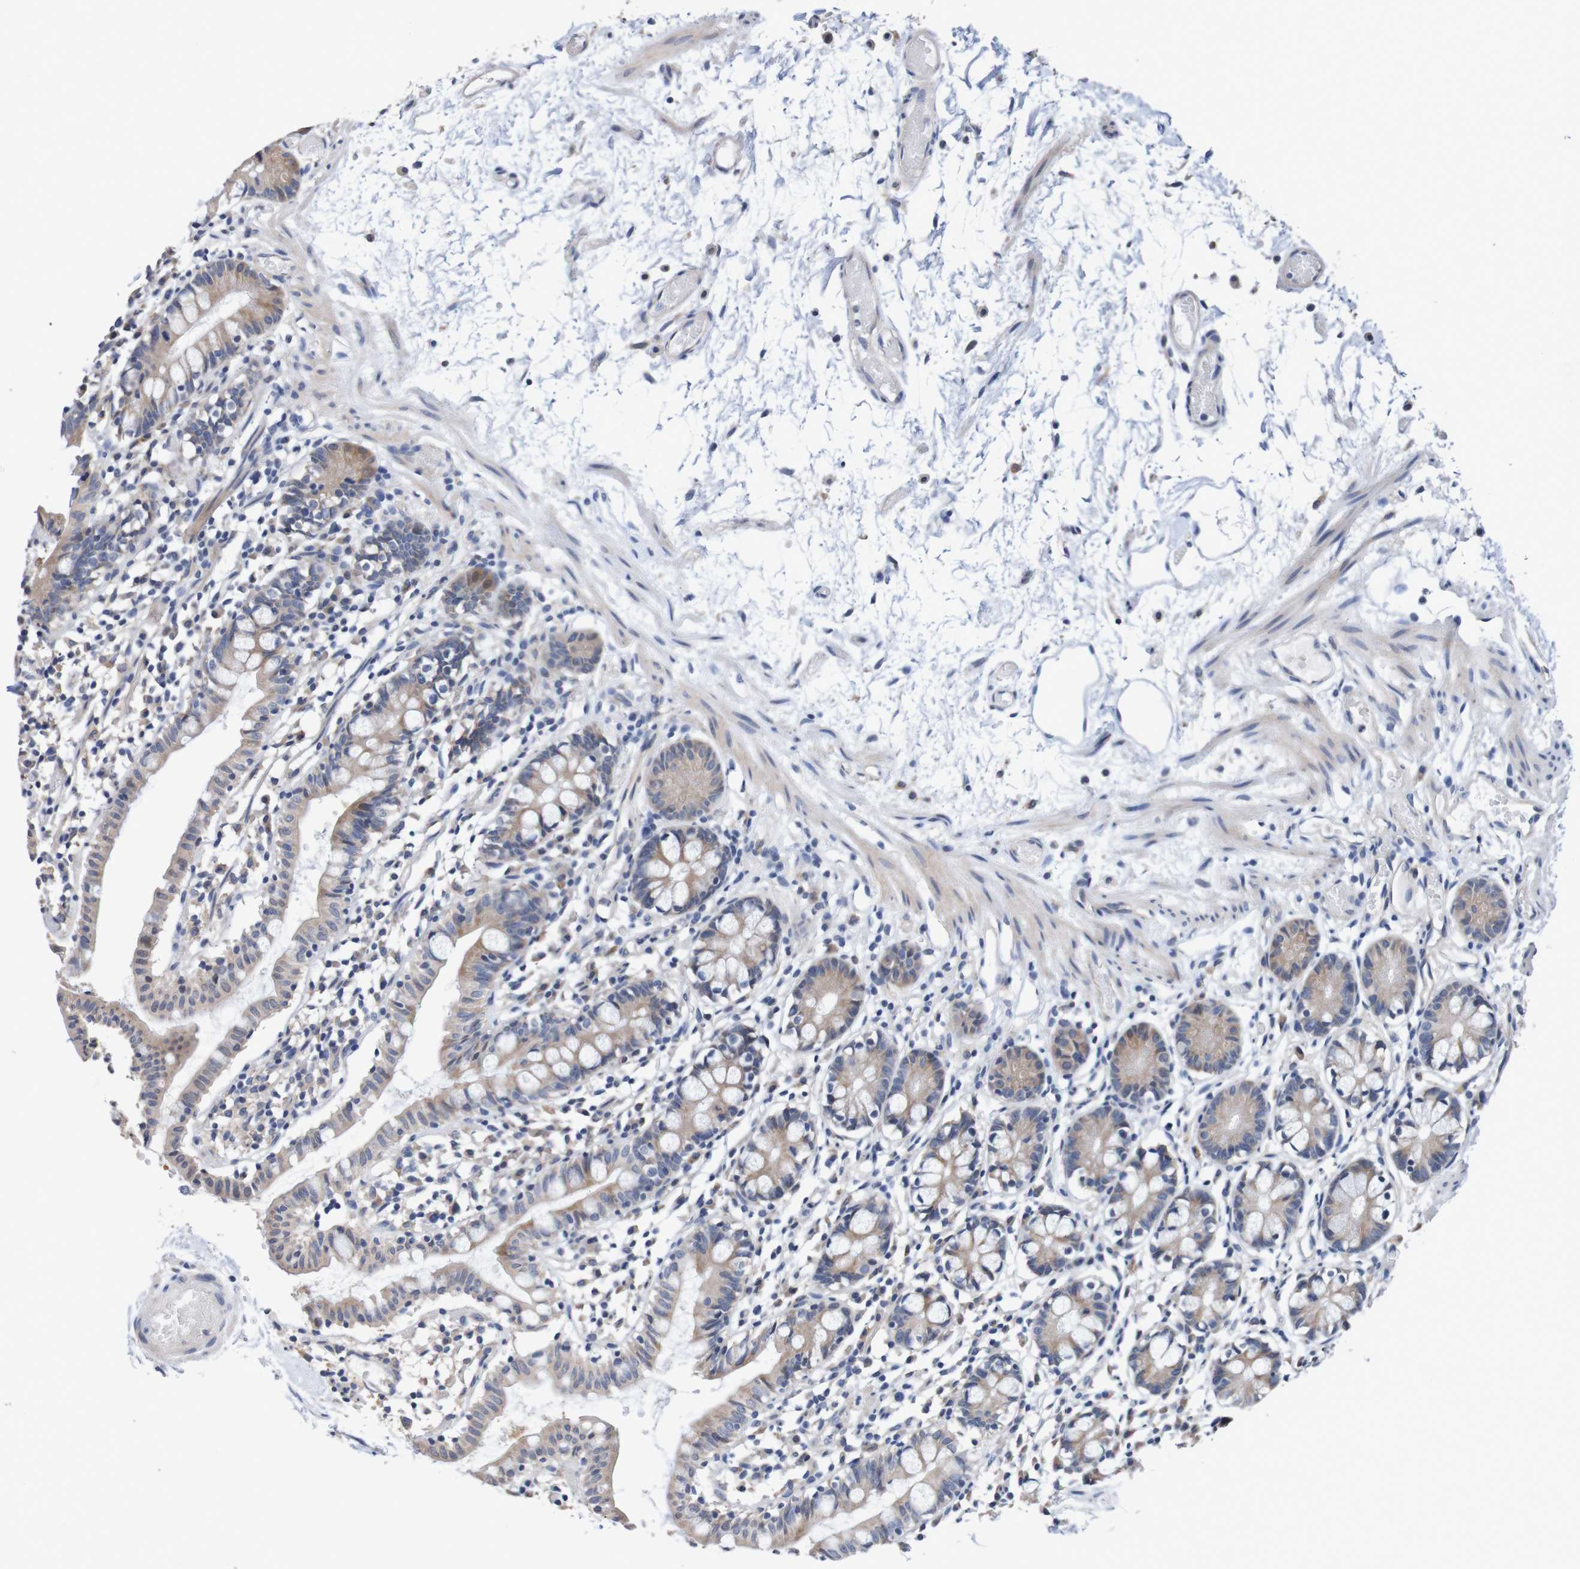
{"staining": {"intensity": "weak", "quantity": ">75%", "location": "cytoplasmic/membranous"}, "tissue": "small intestine", "cell_type": "Glandular cells", "image_type": "normal", "snomed": [{"axis": "morphology", "description": "Normal tissue, NOS"}, {"axis": "morphology", "description": "Cystadenocarcinoma, serous, Metastatic site"}, {"axis": "topography", "description": "Small intestine"}], "caption": "Immunohistochemistry (IHC) (DAB (3,3'-diaminobenzidine)) staining of unremarkable small intestine displays weak cytoplasmic/membranous protein positivity in approximately >75% of glandular cells. The staining was performed using DAB (3,3'-diaminobenzidine) to visualize the protein expression in brown, while the nuclei were stained in blue with hematoxylin (Magnification: 20x).", "gene": "FIBP", "patient": {"sex": "female", "age": 61}}